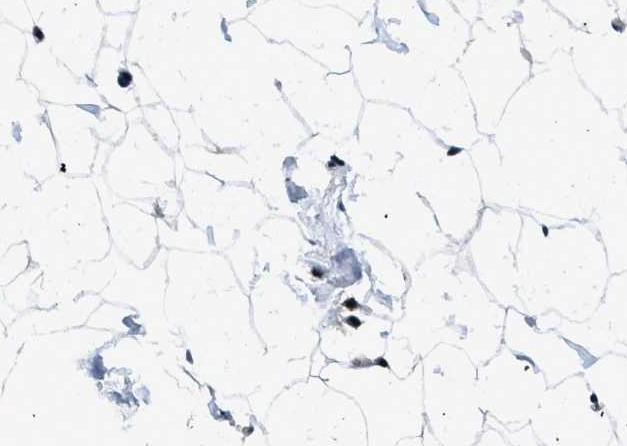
{"staining": {"intensity": "moderate", "quantity": "25%-75%", "location": "nuclear"}, "tissue": "adipose tissue", "cell_type": "Adipocytes", "image_type": "normal", "snomed": [{"axis": "morphology", "description": "Normal tissue, NOS"}, {"axis": "topography", "description": "Breast"}, {"axis": "topography", "description": "Soft tissue"}], "caption": "Adipose tissue stained with DAB IHC shows medium levels of moderate nuclear expression in approximately 25%-75% of adipocytes. Nuclei are stained in blue.", "gene": "SMARCB1", "patient": {"sex": "female", "age": 75}}